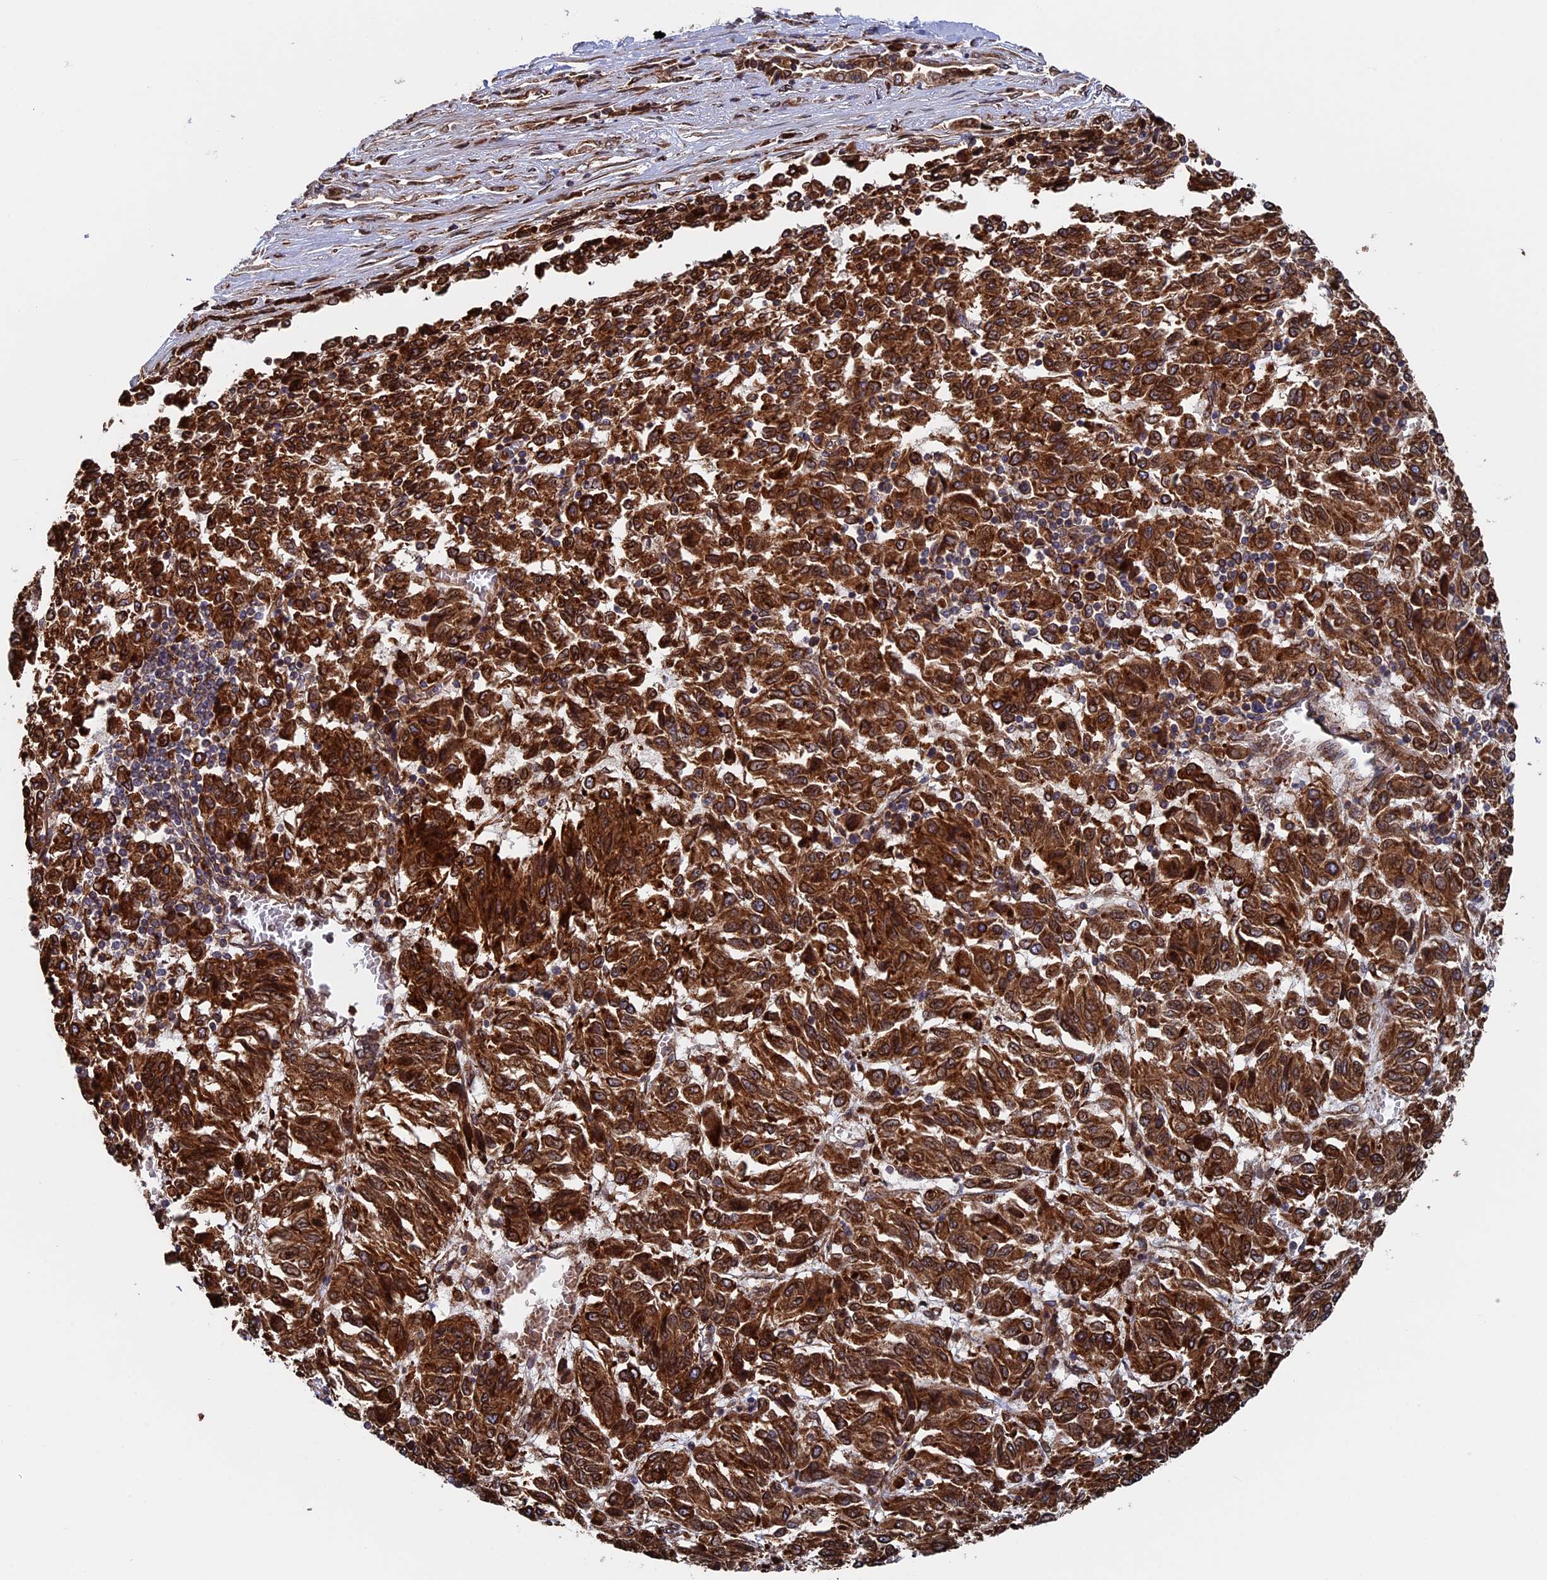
{"staining": {"intensity": "strong", "quantity": ">75%", "location": "cytoplasmic/membranous"}, "tissue": "melanoma", "cell_type": "Tumor cells", "image_type": "cancer", "snomed": [{"axis": "morphology", "description": "Malignant melanoma, Metastatic site"}, {"axis": "topography", "description": "Lung"}], "caption": "Immunohistochemical staining of human malignant melanoma (metastatic site) displays high levels of strong cytoplasmic/membranous positivity in approximately >75% of tumor cells. (brown staining indicates protein expression, while blue staining denotes nuclei).", "gene": "RPUSD1", "patient": {"sex": "male", "age": 64}}